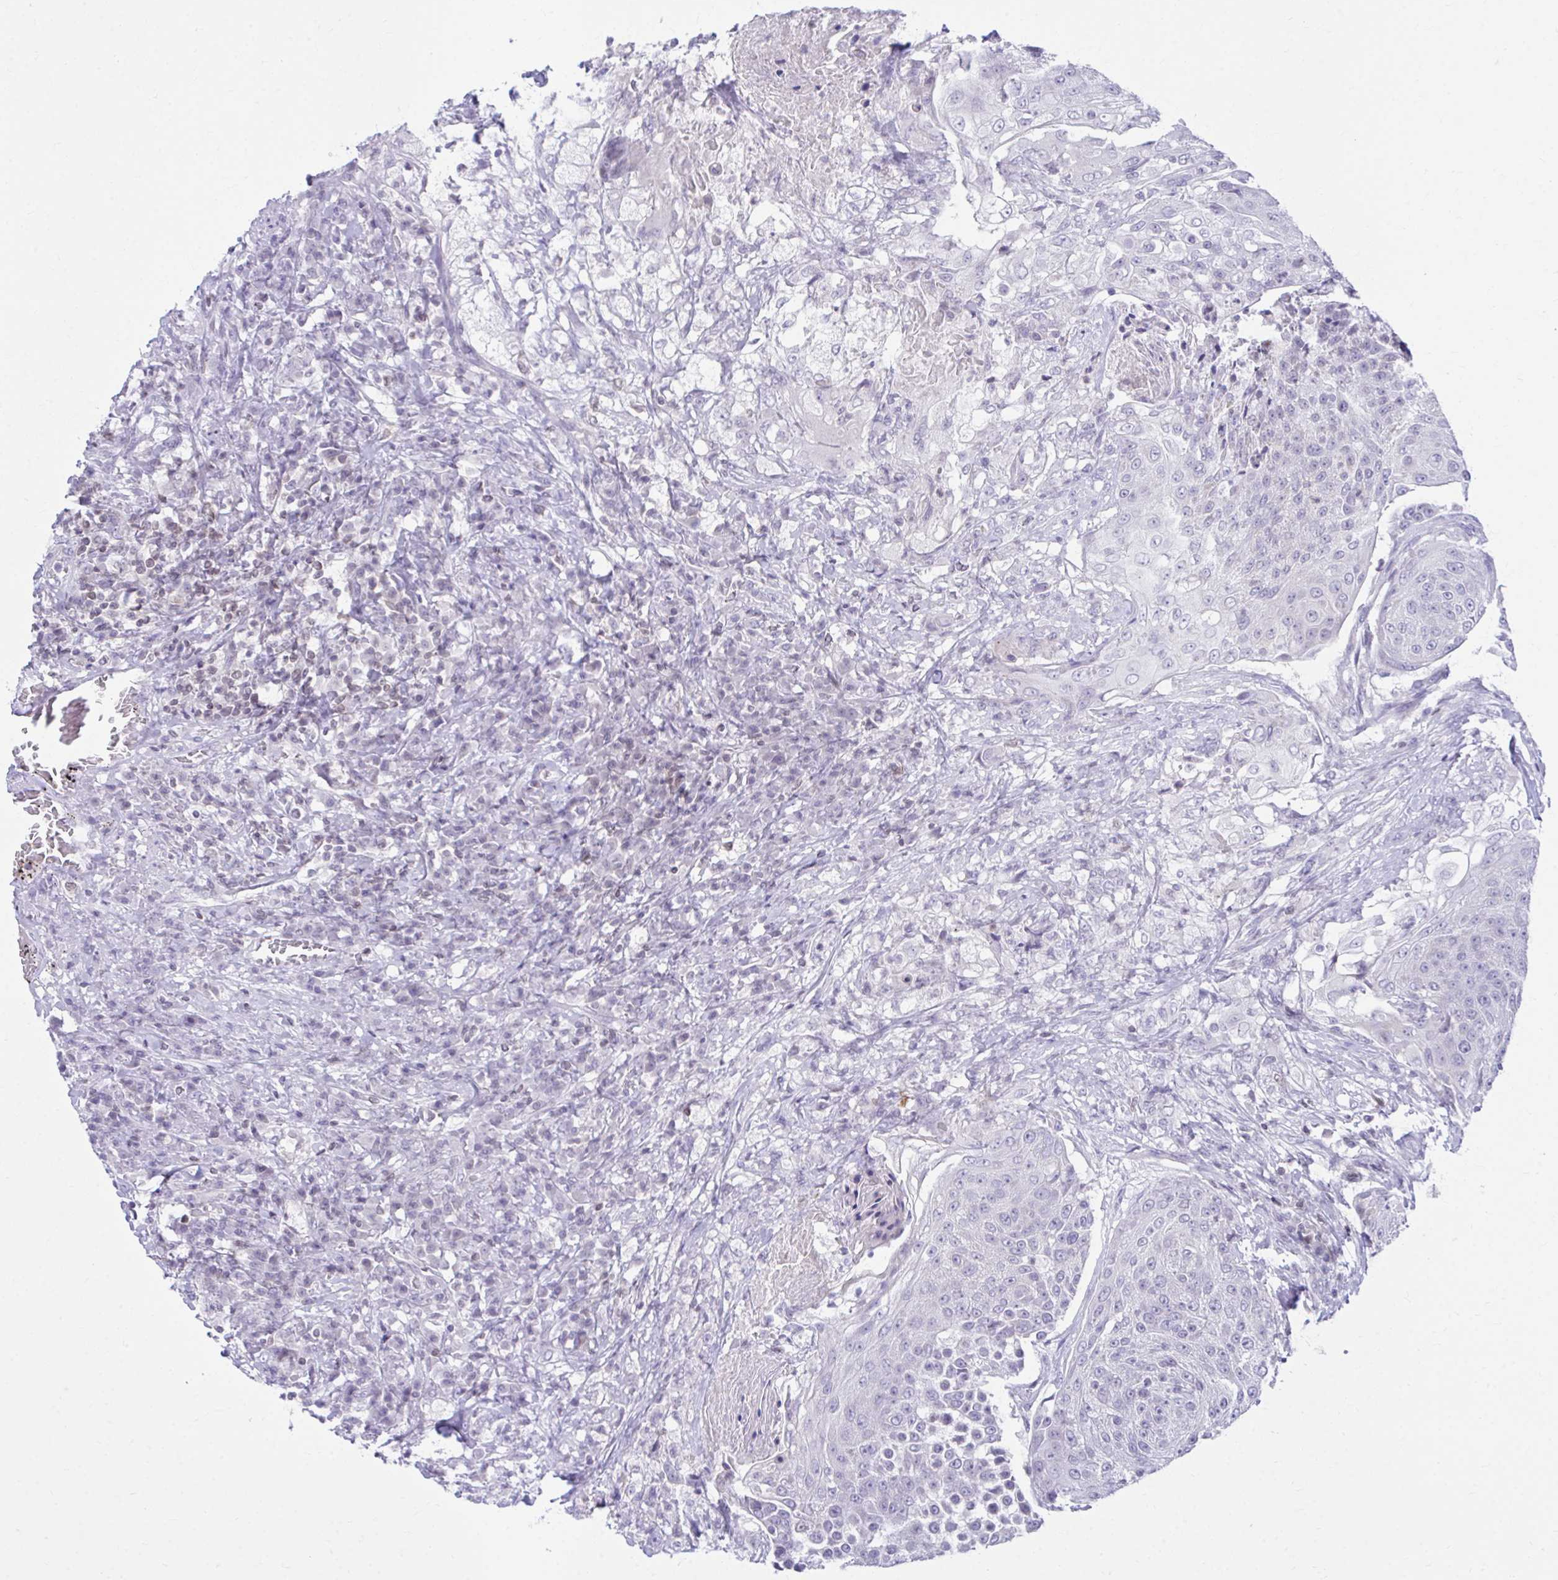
{"staining": {"intensity": "negative", "quantity": "none", "location": "none"}, "tissue": "urothelial cancer", "cell_type": "Tumor cells", "image_type": "cancer", "snomed": [{"axis": "morphology", "description": "Urothelial carcinoma, High grade"}, {"axis": "topography", "description": "Urinary bladder"}], "caption": "This micrograph is of urothelial carcinoma (high-grade) stained with immunohistochemistry (IHC) to label a protein in brown with the nuclei are counter-stained blue. There is no staining in tumor cells.", "gene": "OR7A5", "patient": {"sex": "female", "age": 63}}